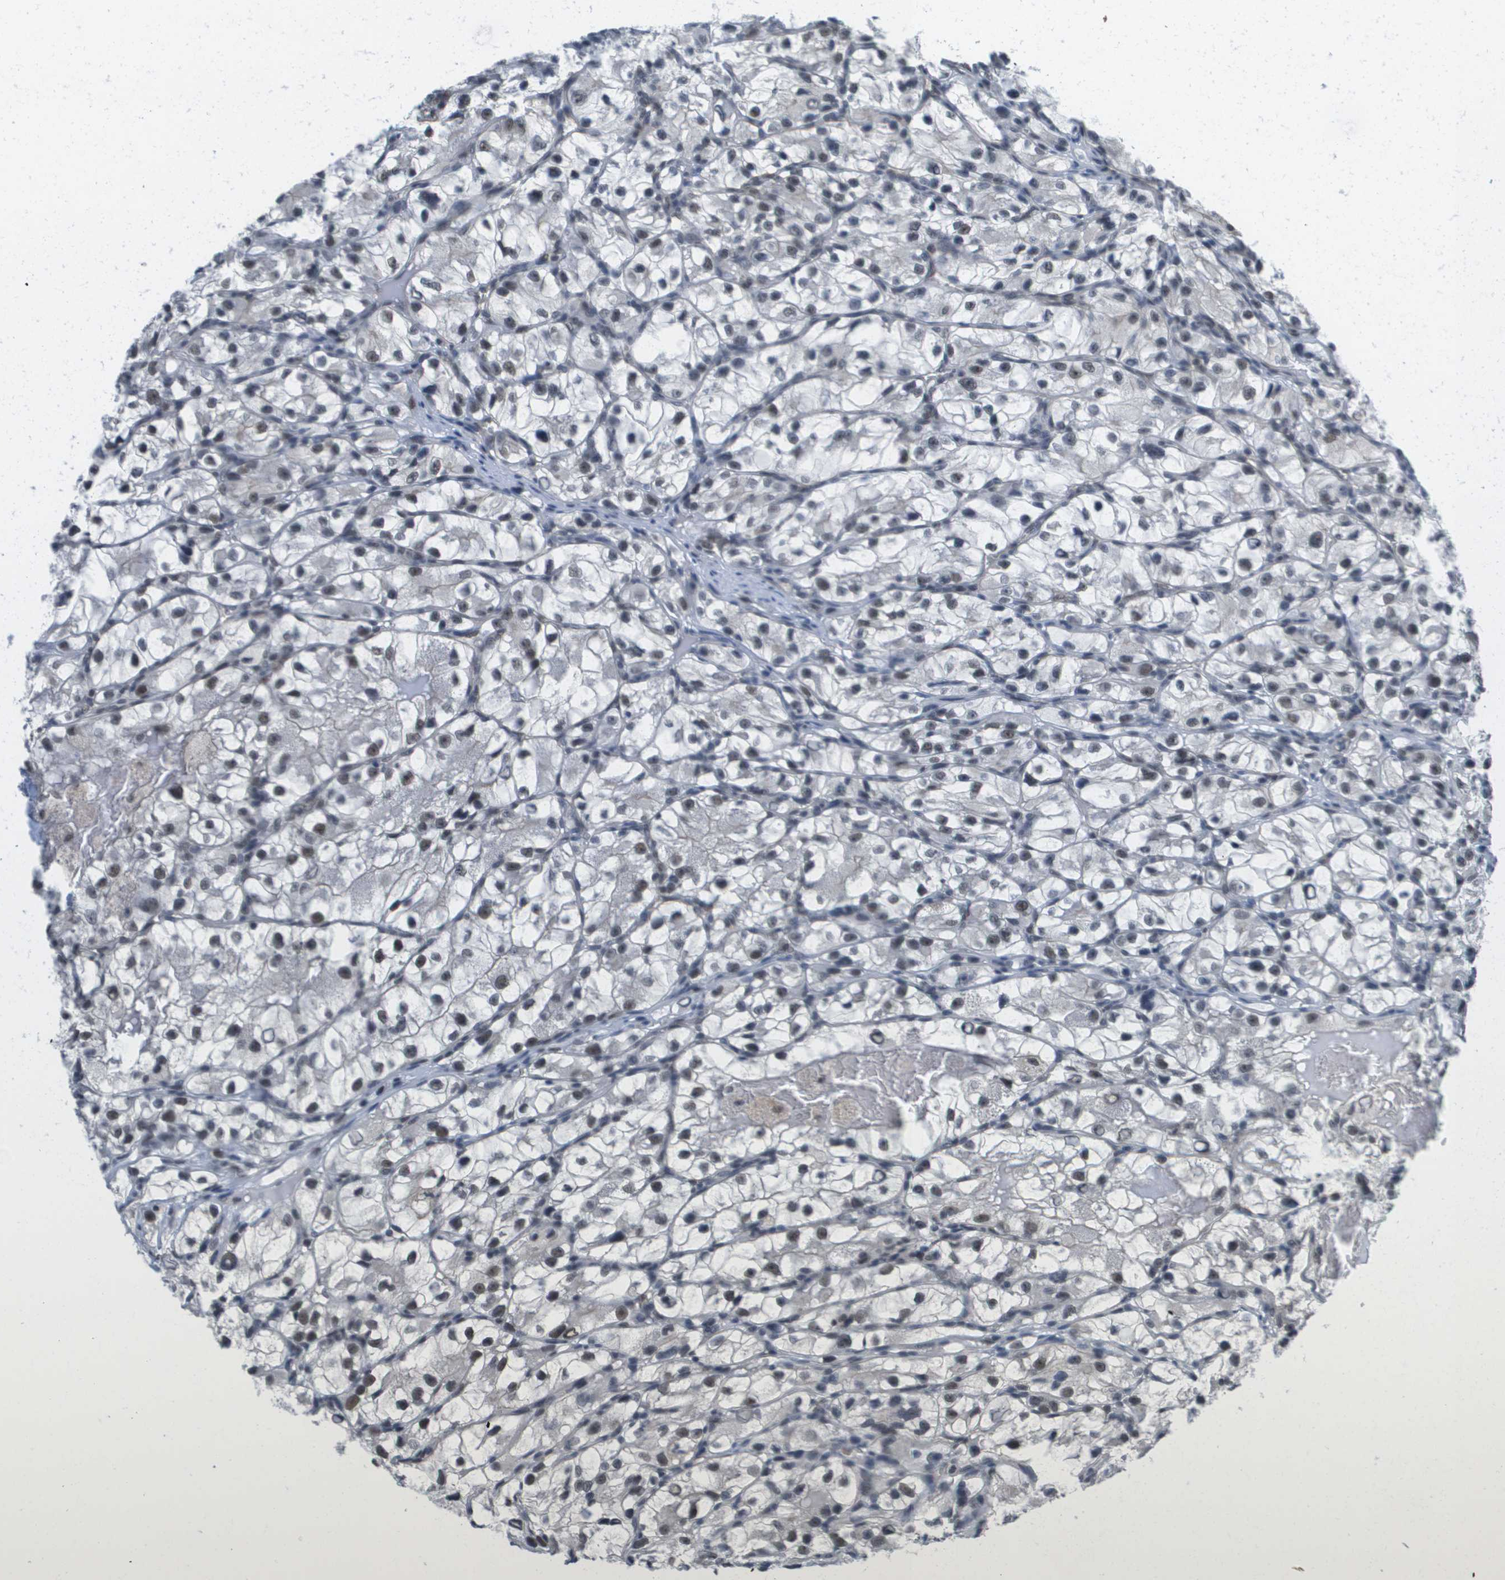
{"staining": {"intensity": "weak", "quantity": "25%-75%", "location": "nuclear"}, "tissue": "renal cancer", "cell_type": "Tumor cells", "image_type": "cancer", "snomed": [{"axis": "morphology", "description": "Adenocarcinoma, NOS"}, {"axis": "topography", "description": "Kidney"}], "caption": "Immunohistochemical staining of human renal adenocarcinoma reveals weak nuclear protein expression in approximately 25%-75% of tumor cells.", "gene": "ISY1", "patient": {"sex": "female", "age": 57}}